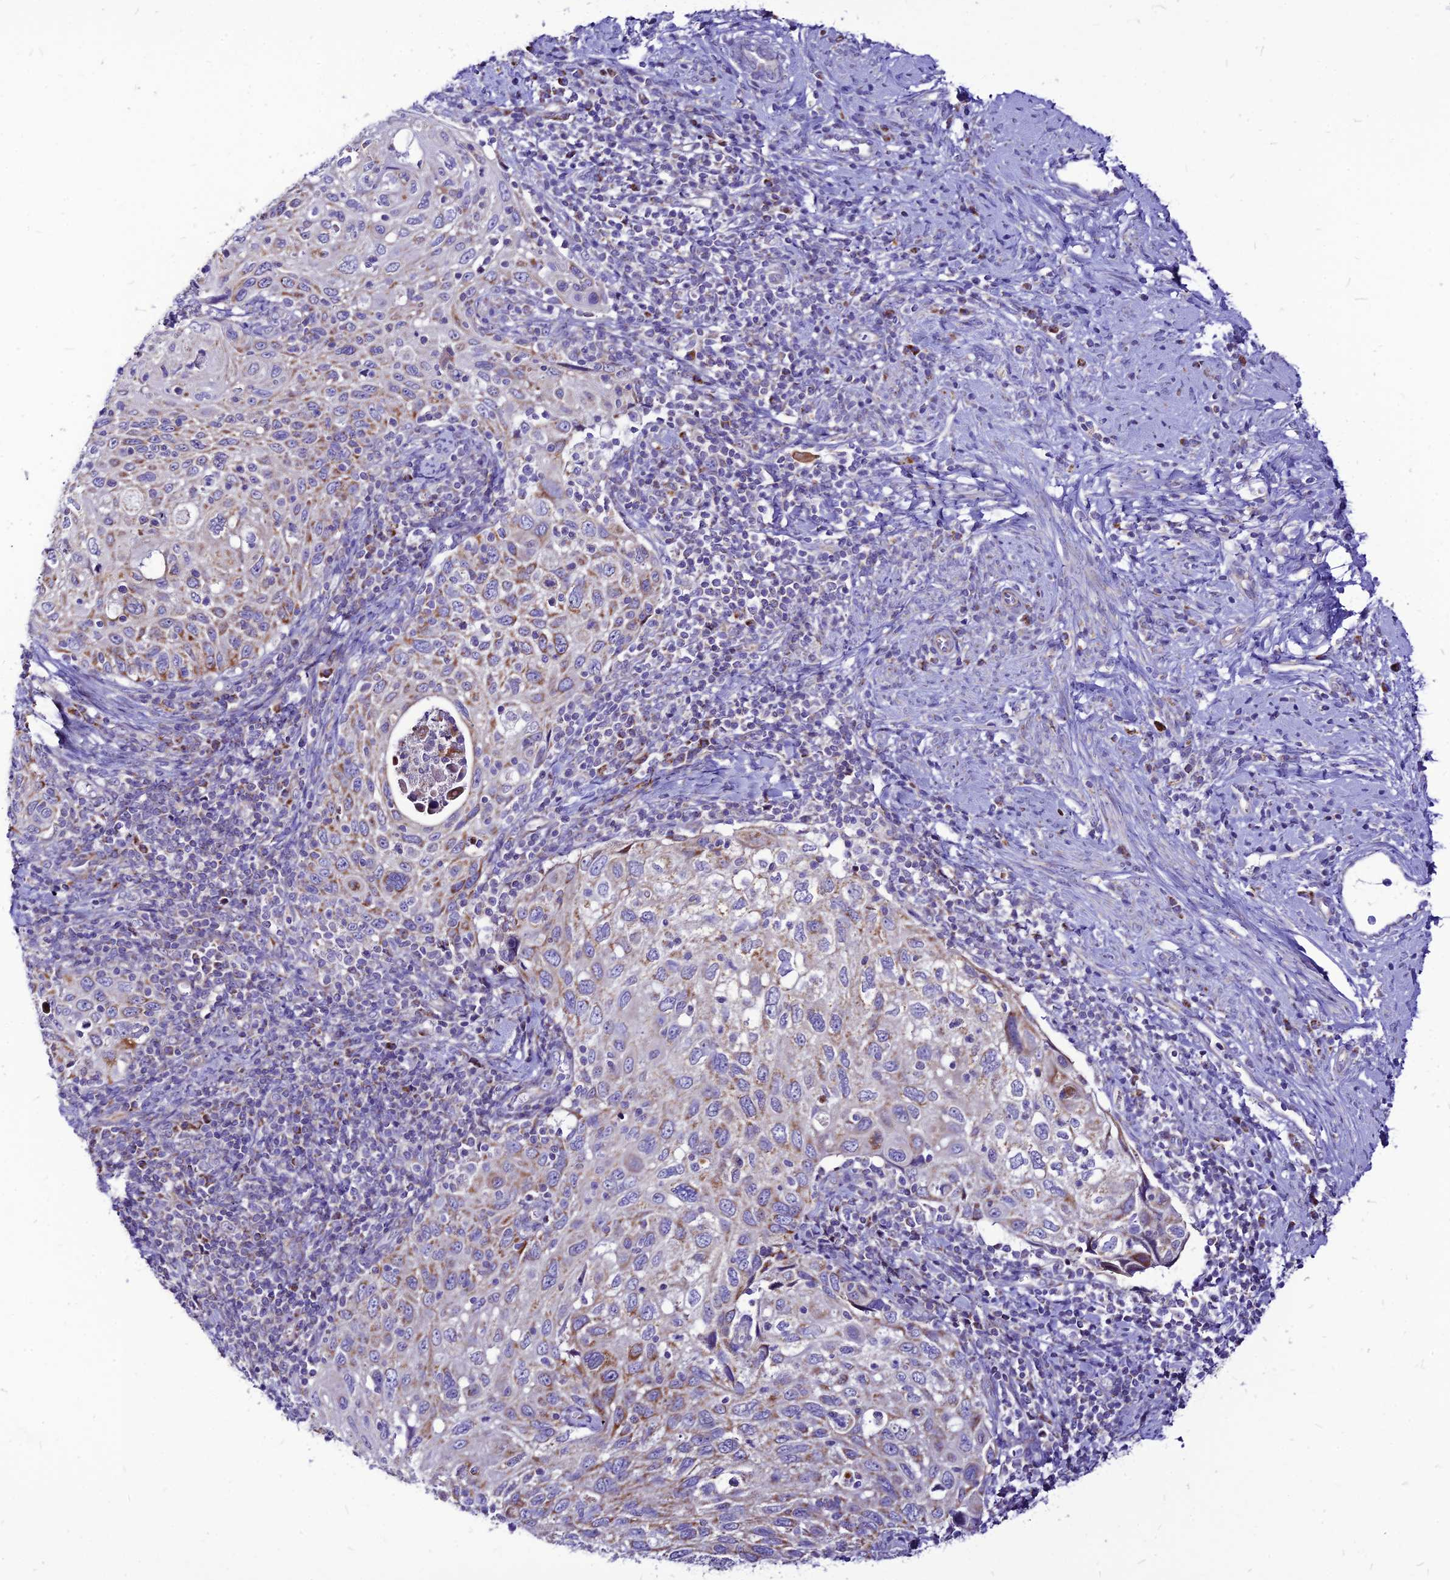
{"staining": {"intensity": "moderate", "quantity": "25%-75%", "location": "cytoplasmic/membranous"}, "tissue": "cervical cancer", "cell_type": "Tumor cells", "image_type": "cancer", "snomed": [{"axis": "morphology", "description": "Squamous cell carcinoma, NOS"}, {"axis": "topography", "description": "Cervix"}], "caption": "Moderate cytoplasmic/membranous protein expression is present in about 25%-75% of tumor cells in cervical squamous cell carcinoma. Nuclei are stained in blue.", "gene": "ECI1", "patient": {"sex": "female", "age": 70}}